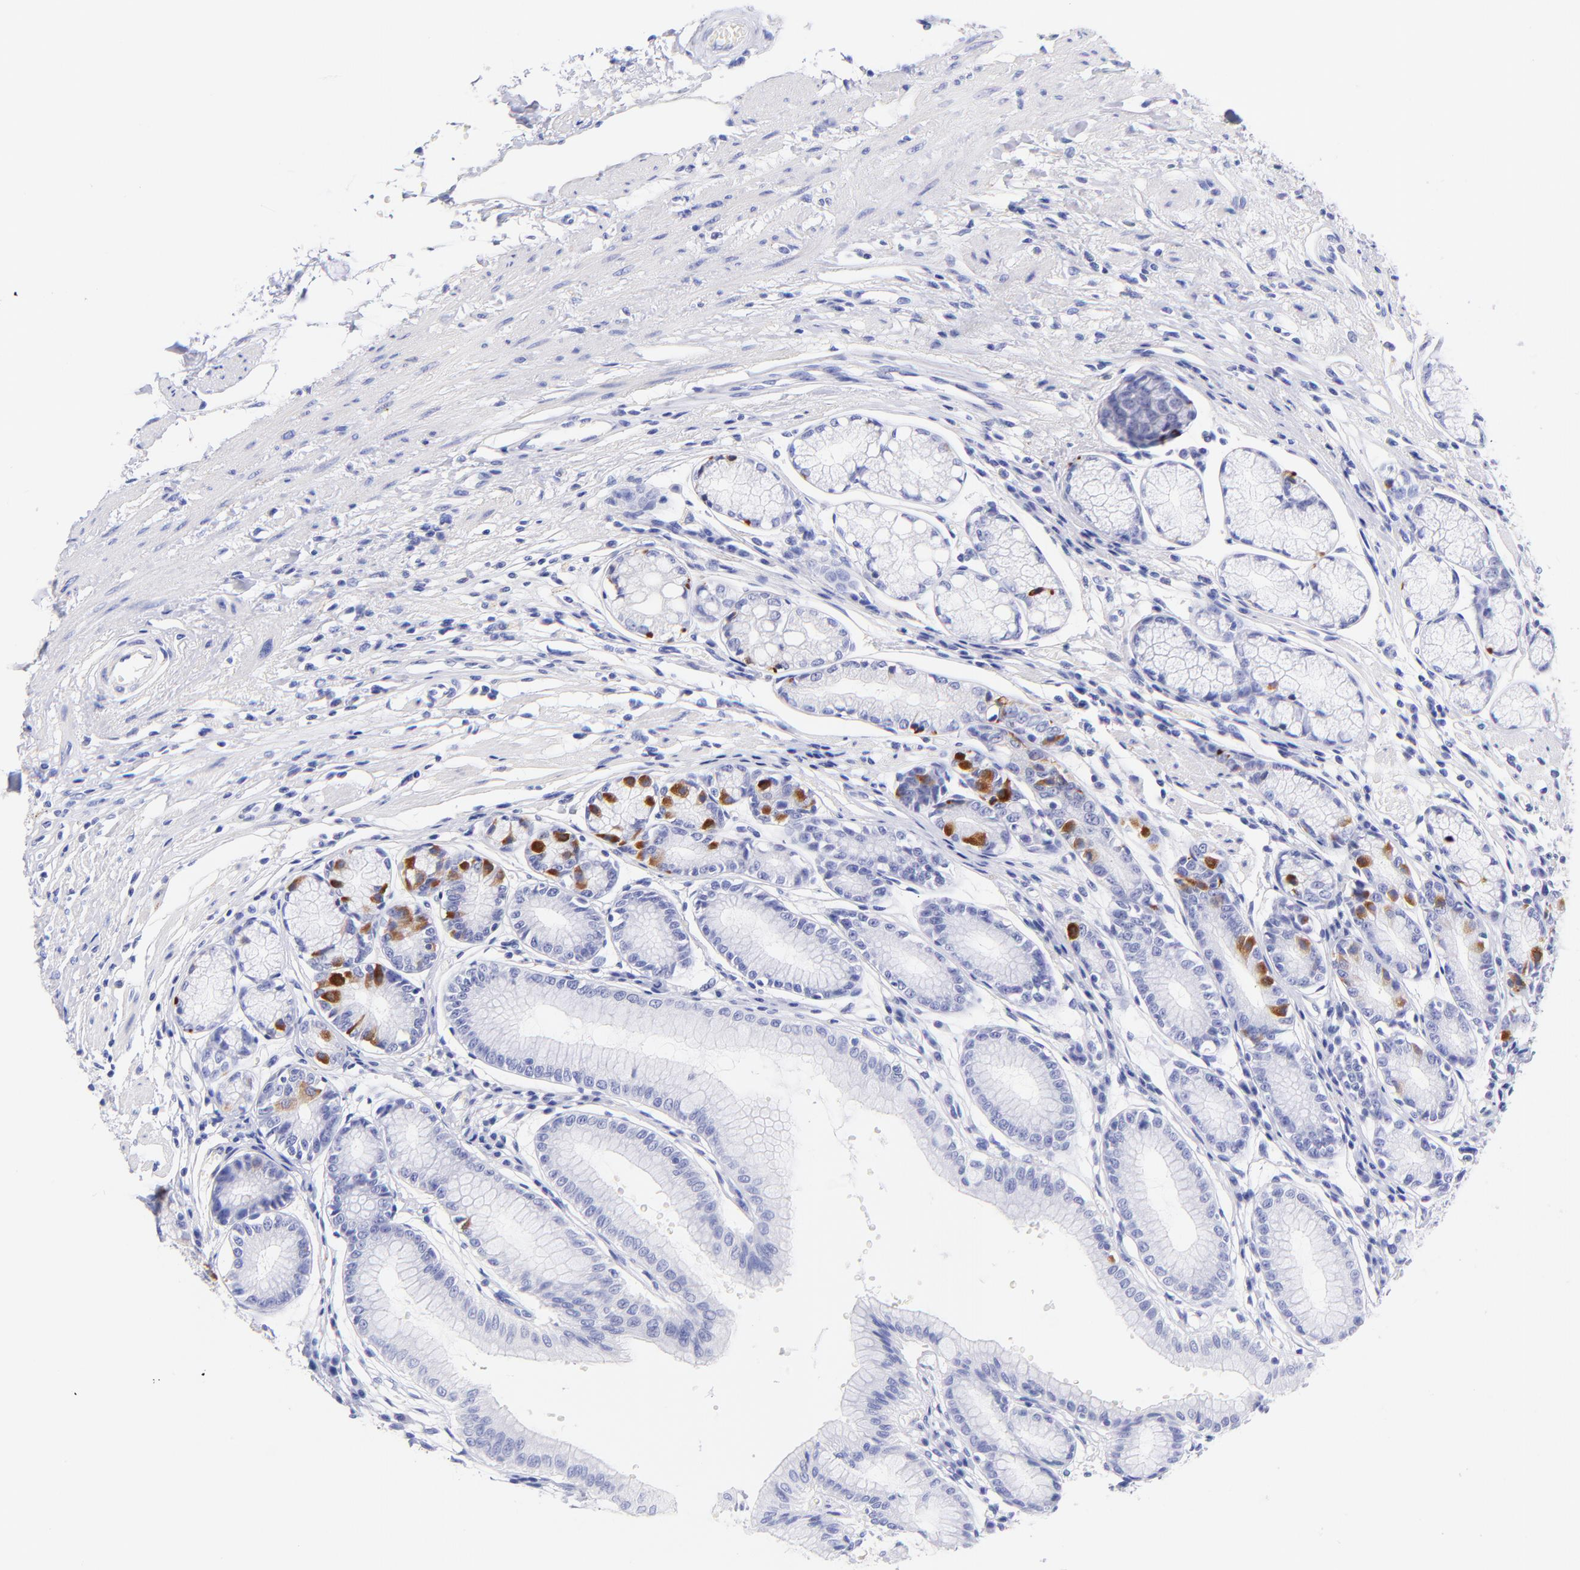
{"staining": {"intensity": "moderate", "quantity": "<25%", "location": "cytoplasmic/membranous"}, "tissue": "stomach", "cell_type": "Glandular cells", "image_type": "normal", "snomed": [{"axis": "morphology", "description": "Normal tissue, NOS"}, {"axis": "morphology", "description": "Inflammation, NOS"}, {"axis": "topography", "description": "Stomach, lower"}], "caption": "Stomach was stained to show a protein in brown. There is low levels of moderate cytoplasmic/membranous expression in about <25% of glandular cells. (brown staining indicates protein expression, while blue staining denotes nuclei).", "gene": "RAB3B", "patient": {"sex": "male", "age": 59}}